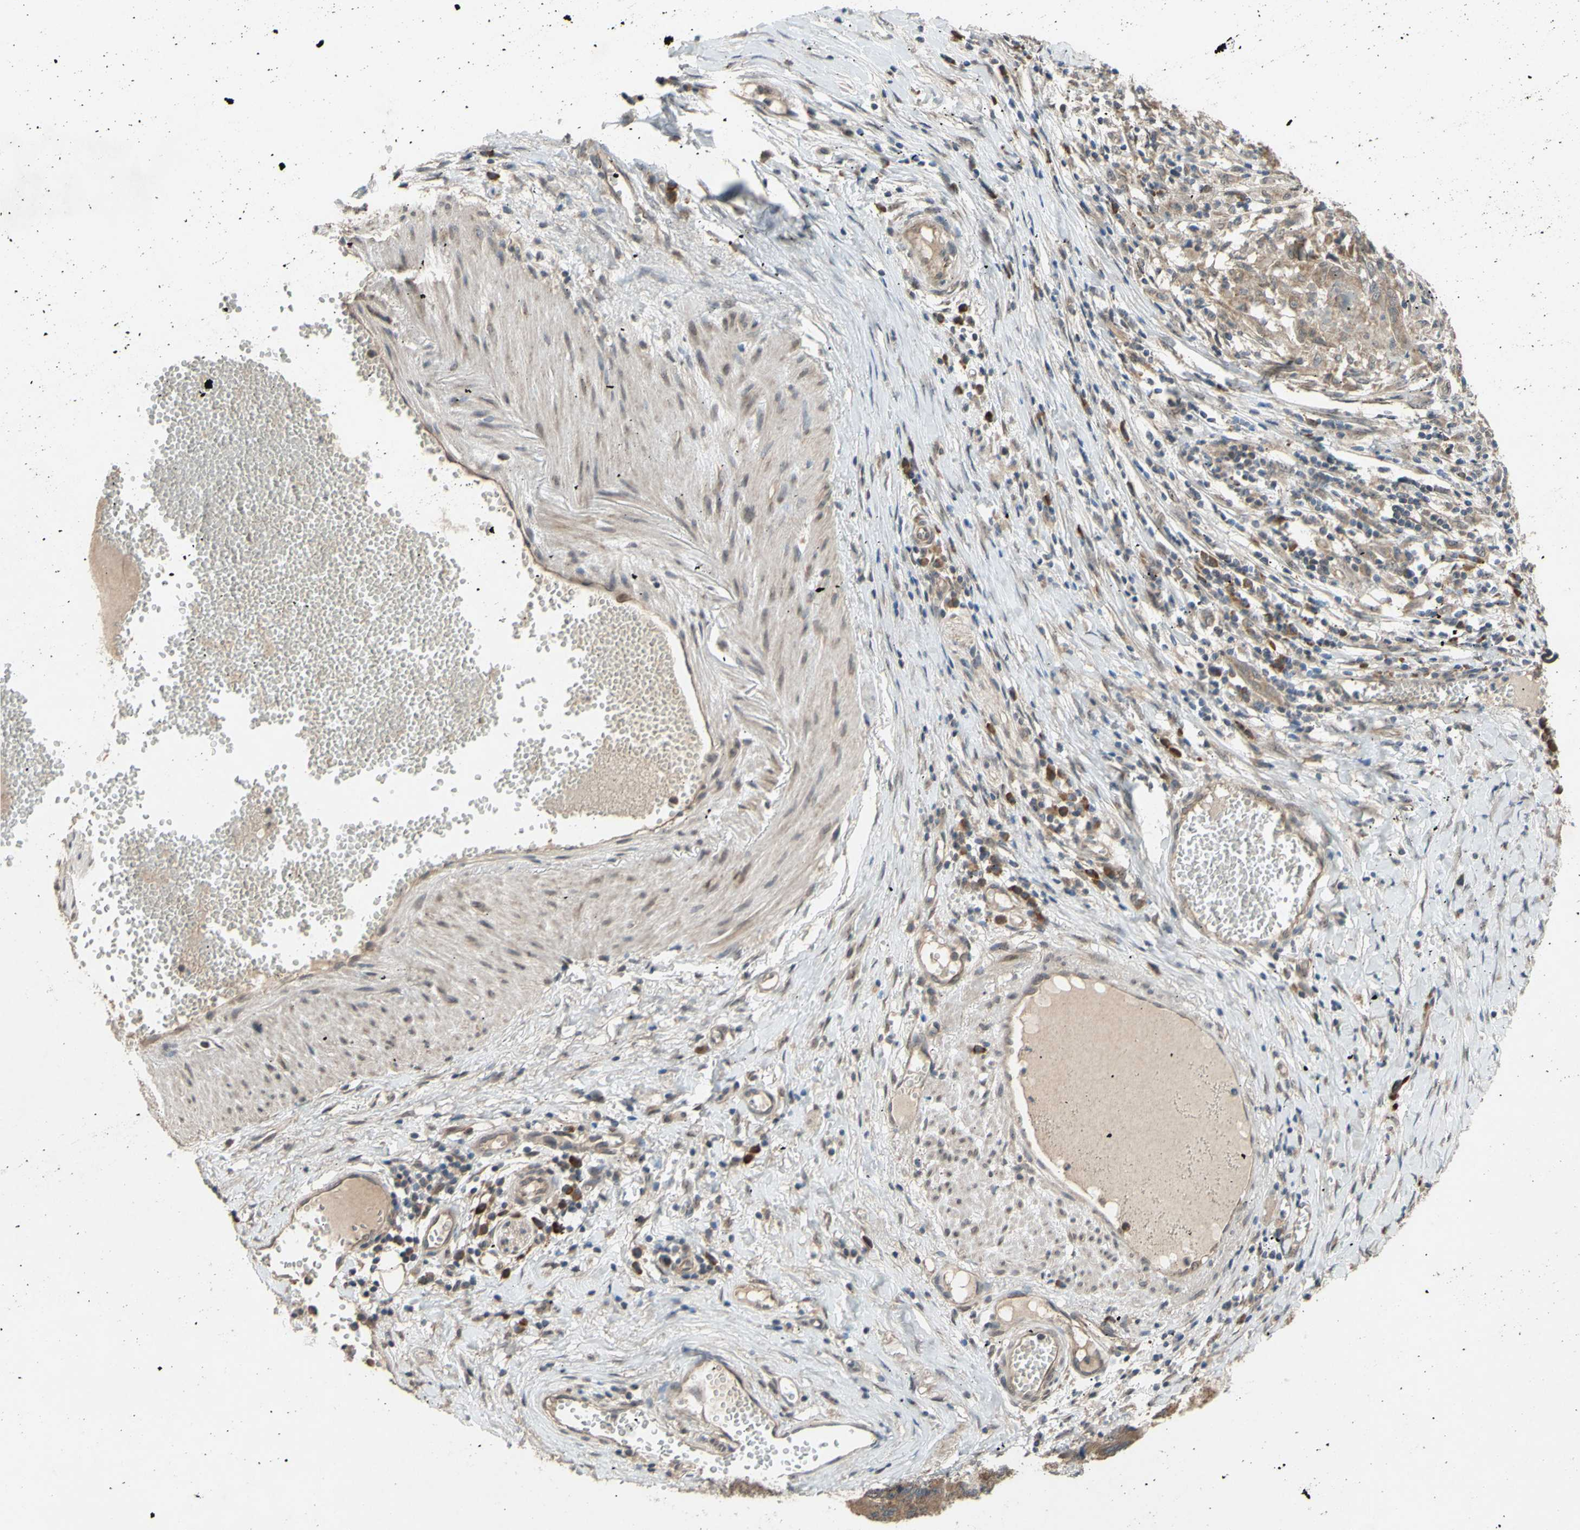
{"staining": {"intensity": "moderate", "quantity": ">75%", "location": "cytoplasmic/membranous"}, "tissue": "stomach cancer", "cell_type": "Tumor cells", "image_type": "cancer", "snomed": [{"axis": "morphology", "description": "Adenocarcinoma, NOS"}, {"axis": "topography", "description": "Stomach, lower"}], "caption": "There is medium levels of moderate cytoplasmic/membranous expression in tumor cells of stomach cancer, as demonstrated by immunohistochemical staining (brown color).", "gene": "CD164", "patient": {"sex": "male", "age": 77}}